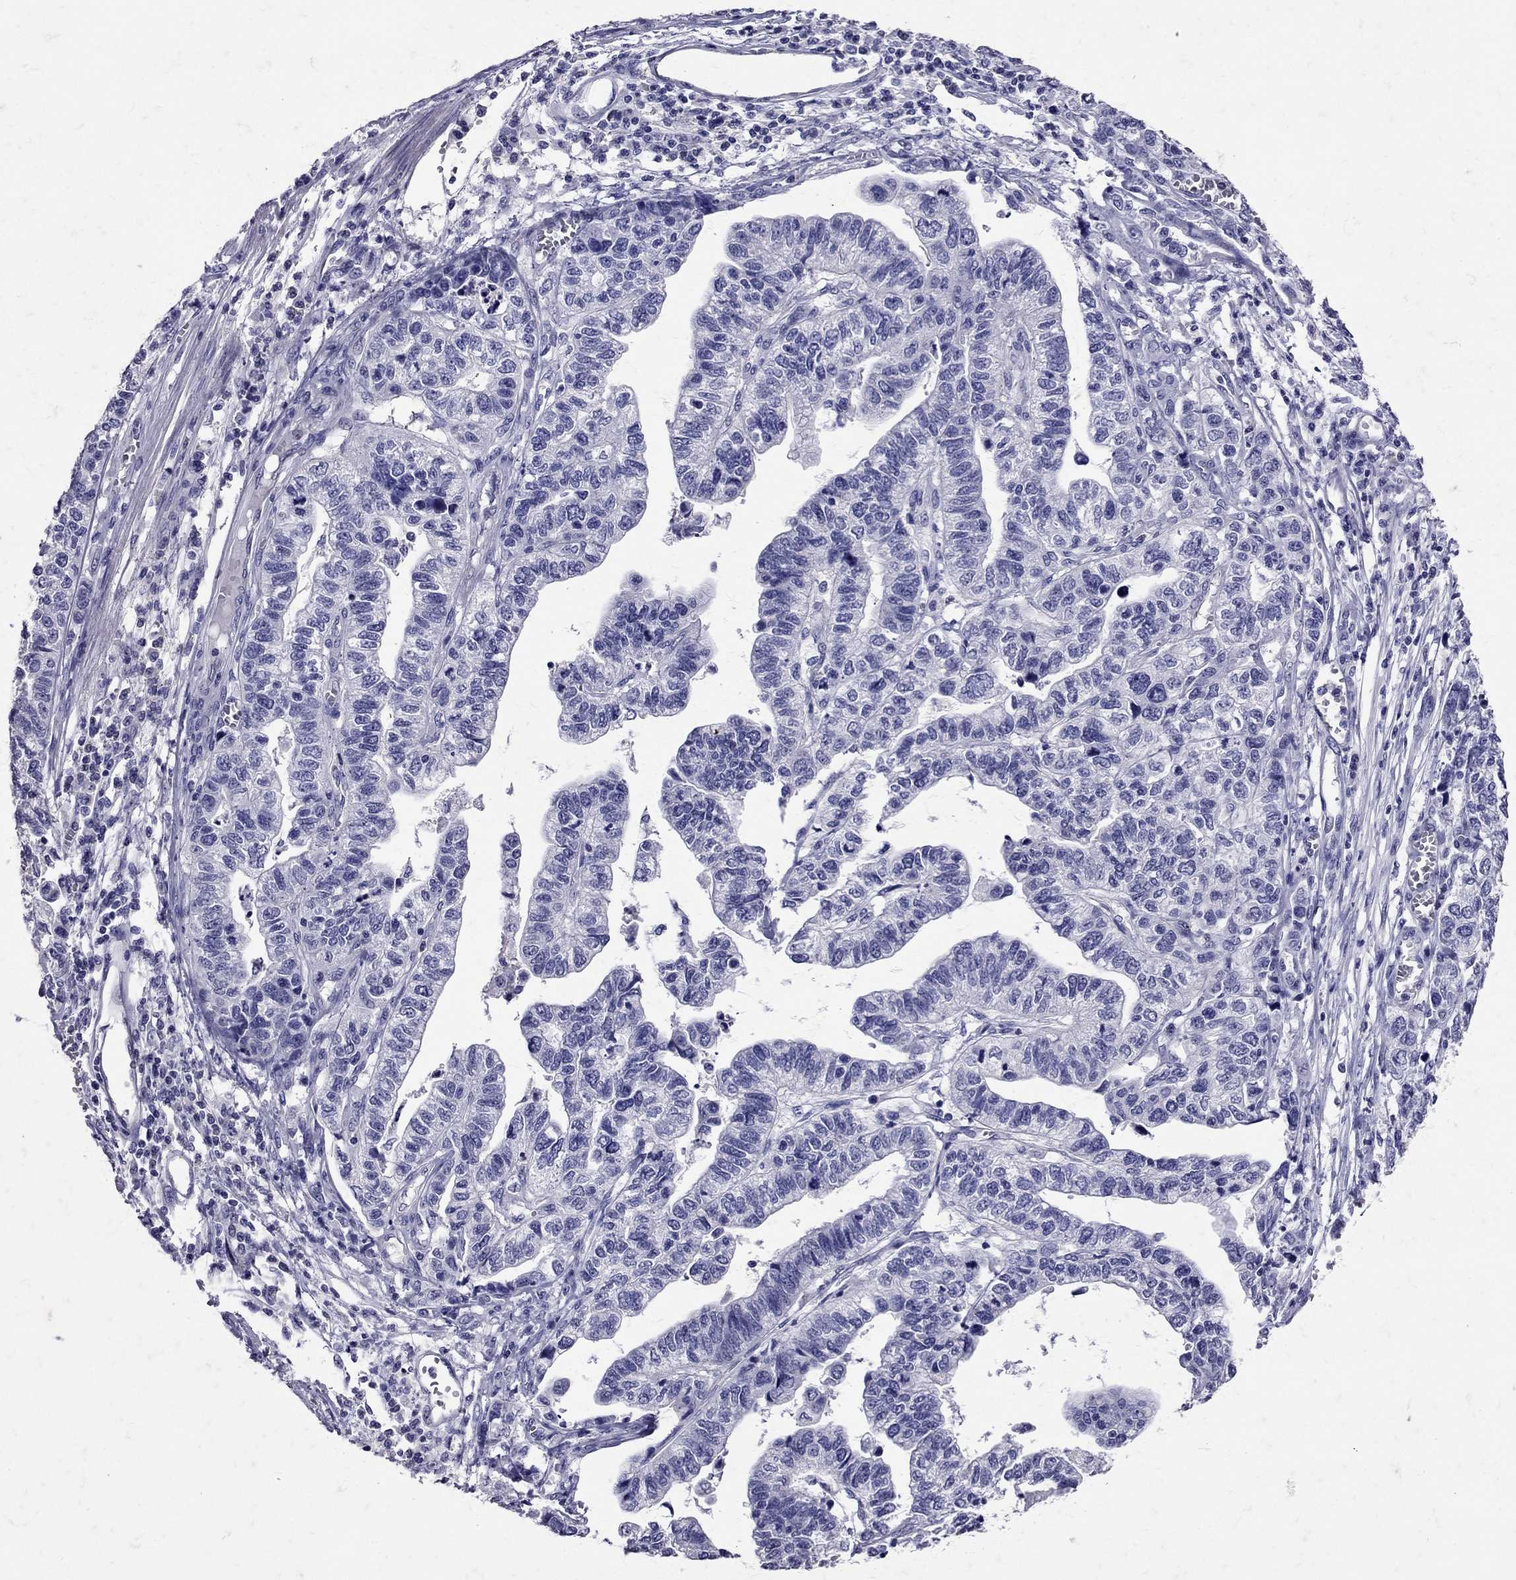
{"staining": {"intensity": "negative", "quantity": "none", "location": "none"}, "tissue": "stomach cancer", "cell_type": "Tumor cells", "image_type": "cancer", "snomed": [{"axis": "morphology", "description": "Adenocarcinoma, NOS"}, {"axis": "topography", "description": "Stomach, upper"}], "caption": "Immunohistochemistry (IHC) of stomach cancer (adenocarcinoma) shows no staining in tumor cells.", "gene": "SST", "patient": {"sex": "female", "age": 67}}